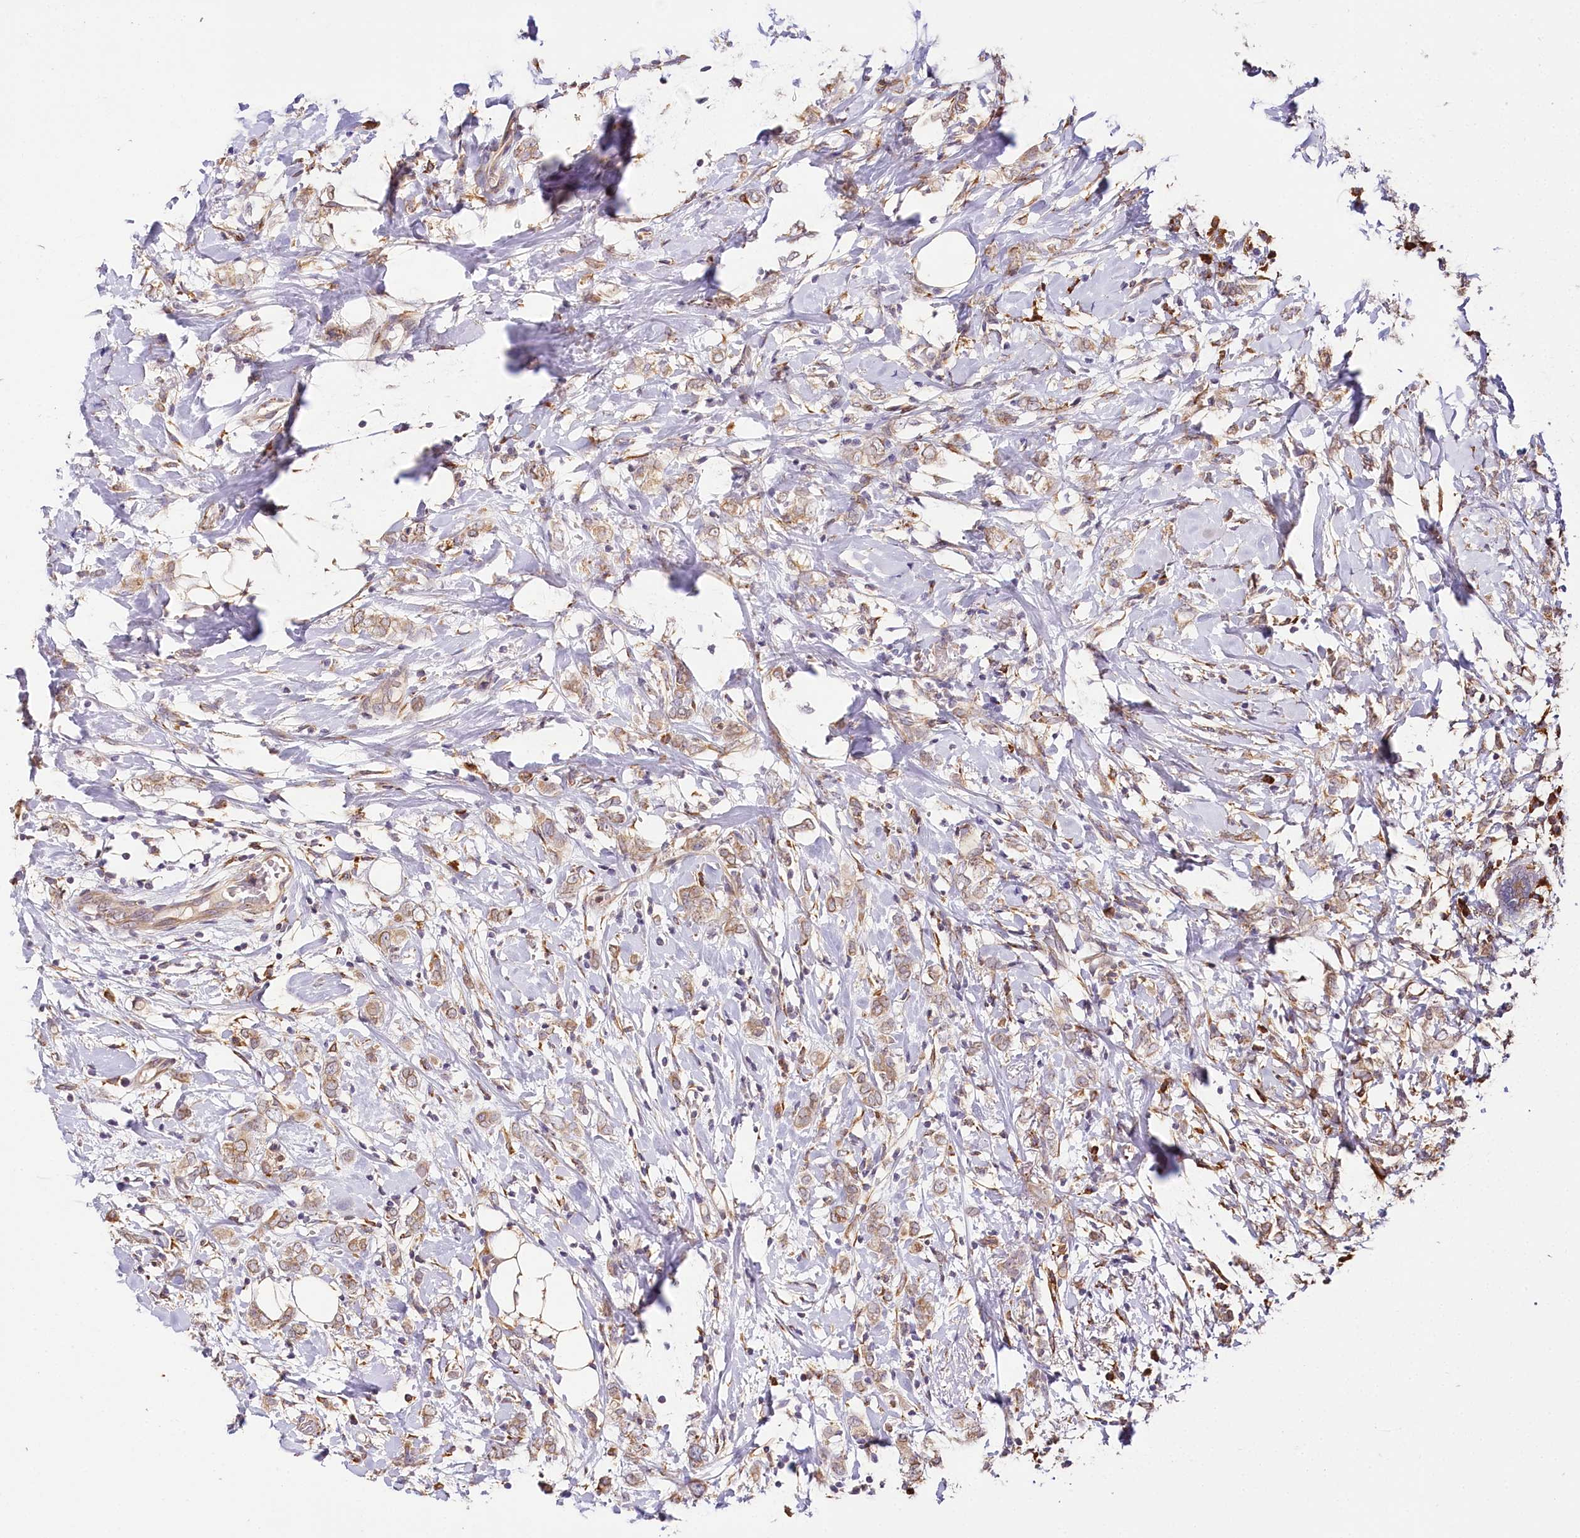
{"staining": {"intensity": "moderate", "quantity": ">75%", "location": "cytoplasmic/membranous"}, "tissue": "breast cancer", "cell_type": "Tumor cells", "image_type": "cancer", "snomed": [{"axis": "morphology", "description": "Normal tissue, NOS"}, {"axis": "morphology", "description": "Lobular carcinoma"}, {"axis": "topography", "description": "Breast"}], "caption": "Immunohistochemistry (IHC) staining of lobular carcinoma (breast), which displays medium levels of moderate cytoplasmic/membranous staining in about >75% of tumor cells indicating moderate cytoplasmic/membranous protein staining. The staining was performed using DAB (3,3'-diaminobenzidine) (brown) for protein detection and nuclei were counterstained in hematoxylin (blue).", "gene": "VEGFA", "patient": {"sex": "female", "age": 47}}